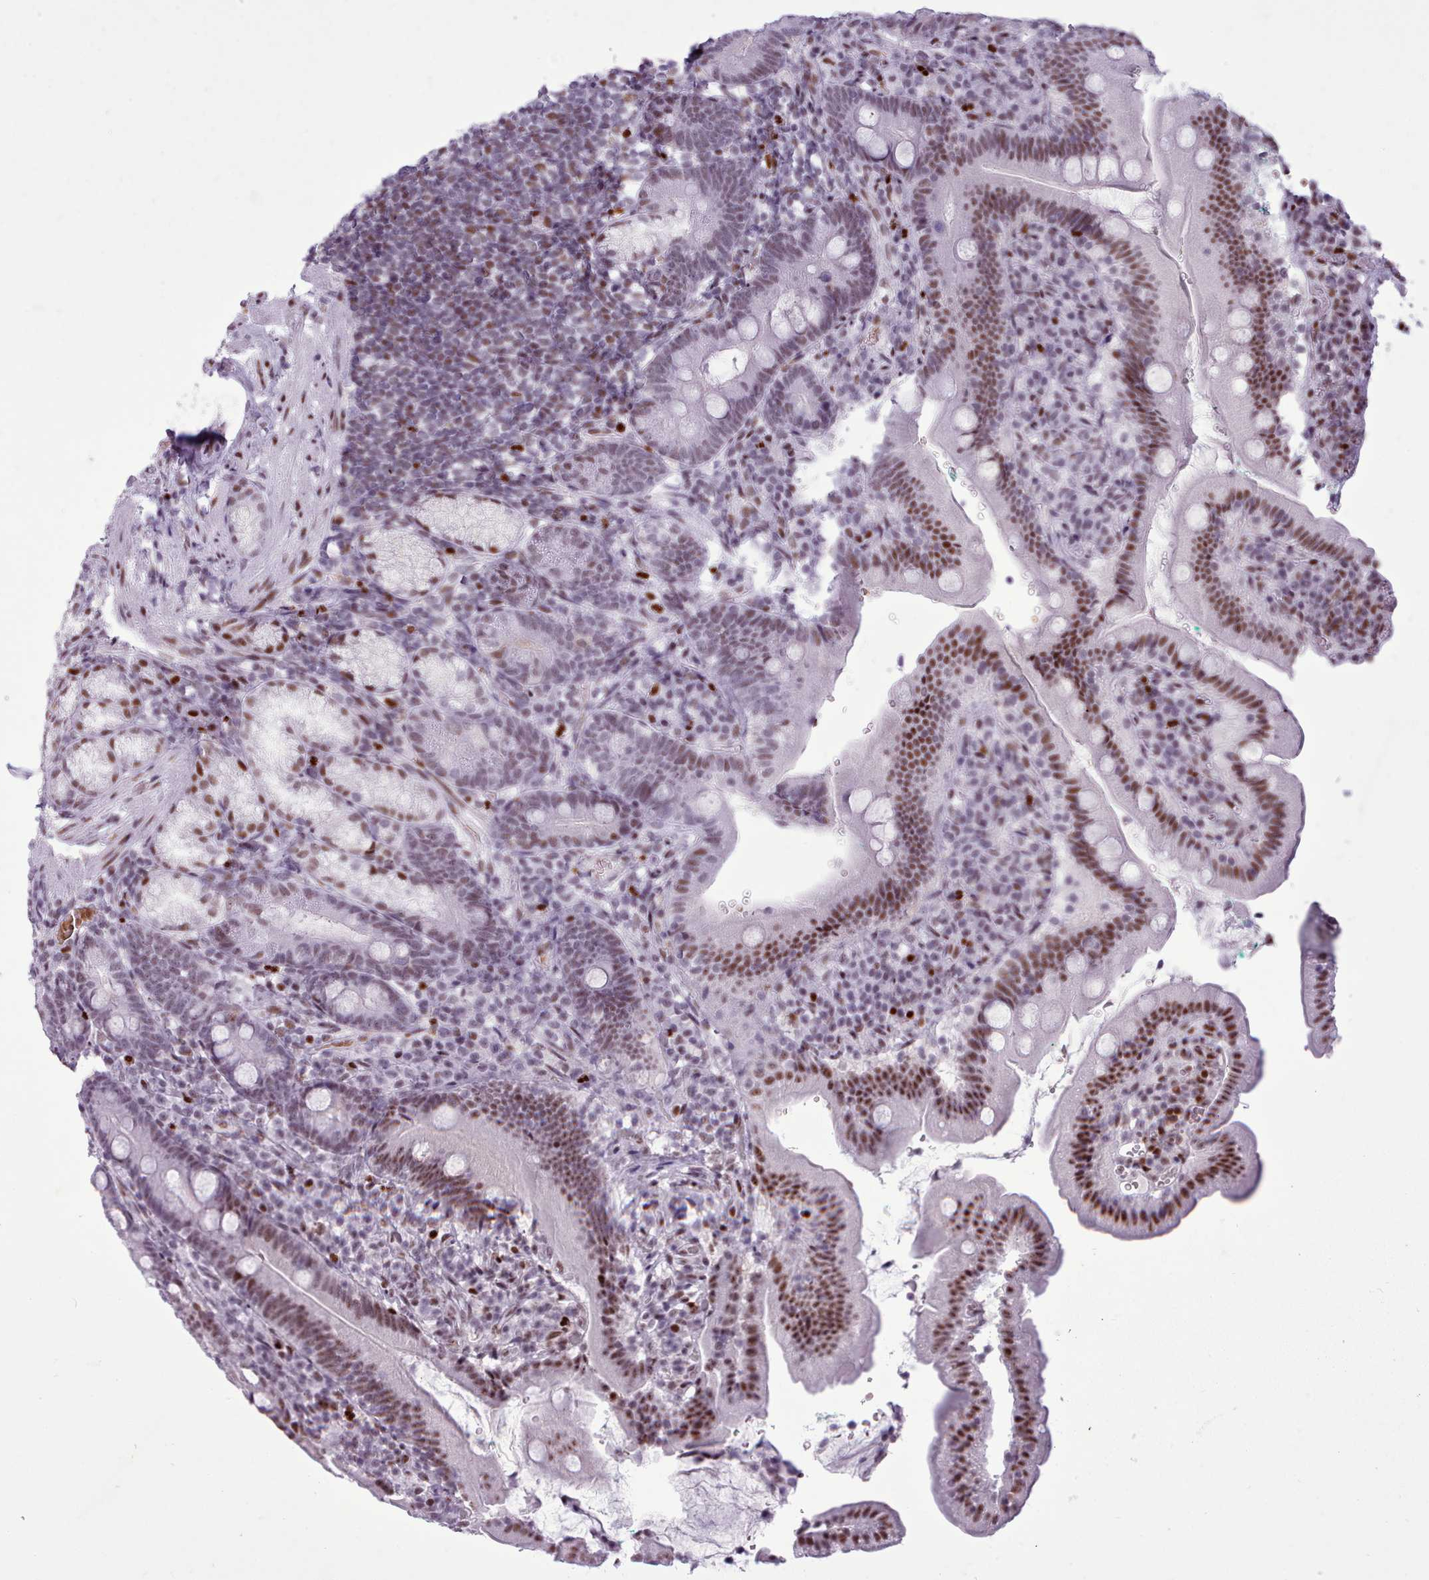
{"staining": {"intensity": "strong", "quantity": ">75%", "location": "nuclear"}, "tissue": "duodenum", "cell_type": "Glandular cells", "image_type": "normal", "snomed": [{"axis": "morphology", "description": "Normal tissue, NOS"}, {"axis": "topography", "description": "Duodenum"}], "caption": "Duodenum stained for a protein displays strong nuclear positivity in glandular cells. The staining was performed using DAB (3,3'-diaminobenzidine), with brown indicating positive protein expression. Nuclei are stained blue with hematoxylin.", "gene": "SRSF4", "patient": {"sex": "female", "age": 67}}